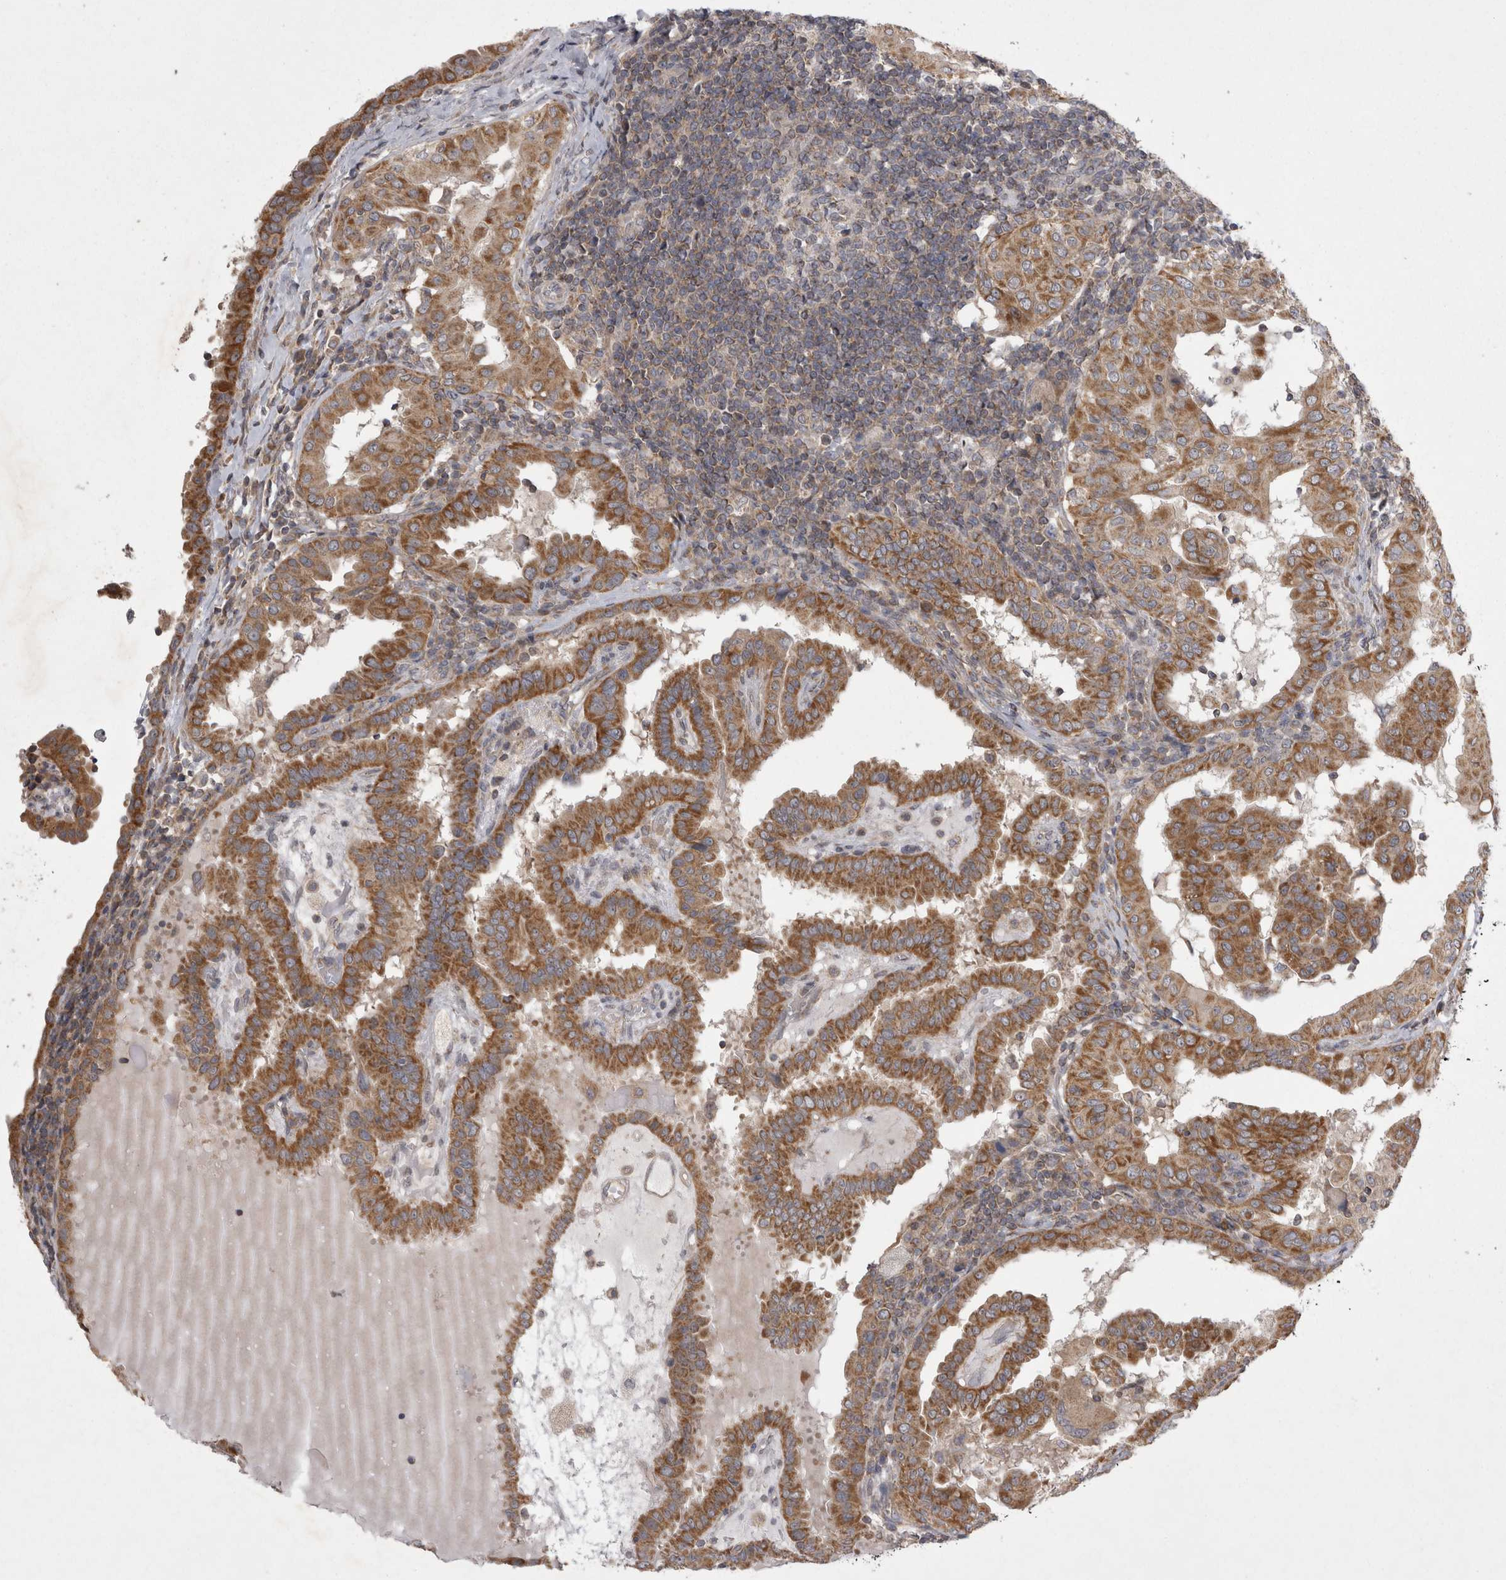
{"staining": {"intensity": "moderate", "quantity": ">75%", "location": "cytoplasmic/membranous"}, "tissue": "thyroid cancer", "cell_type": "Tumor cells", "image_type": "cancer", "snomed": [{"axis": "morphology", "description": "Papillary adenocarcinoma, NOS"}, {"axis": "topography", "description": "Thyroid gland"}], "caption": "Thyroid papillary adenocarcinoma stained for a protein (brown) exhibits moderate cytoplasmic/membranous positive expression in approximately >75% of tumor cells.", "gene": "TSPOAP1", "patient": {"sex": "male", "age": 33}}